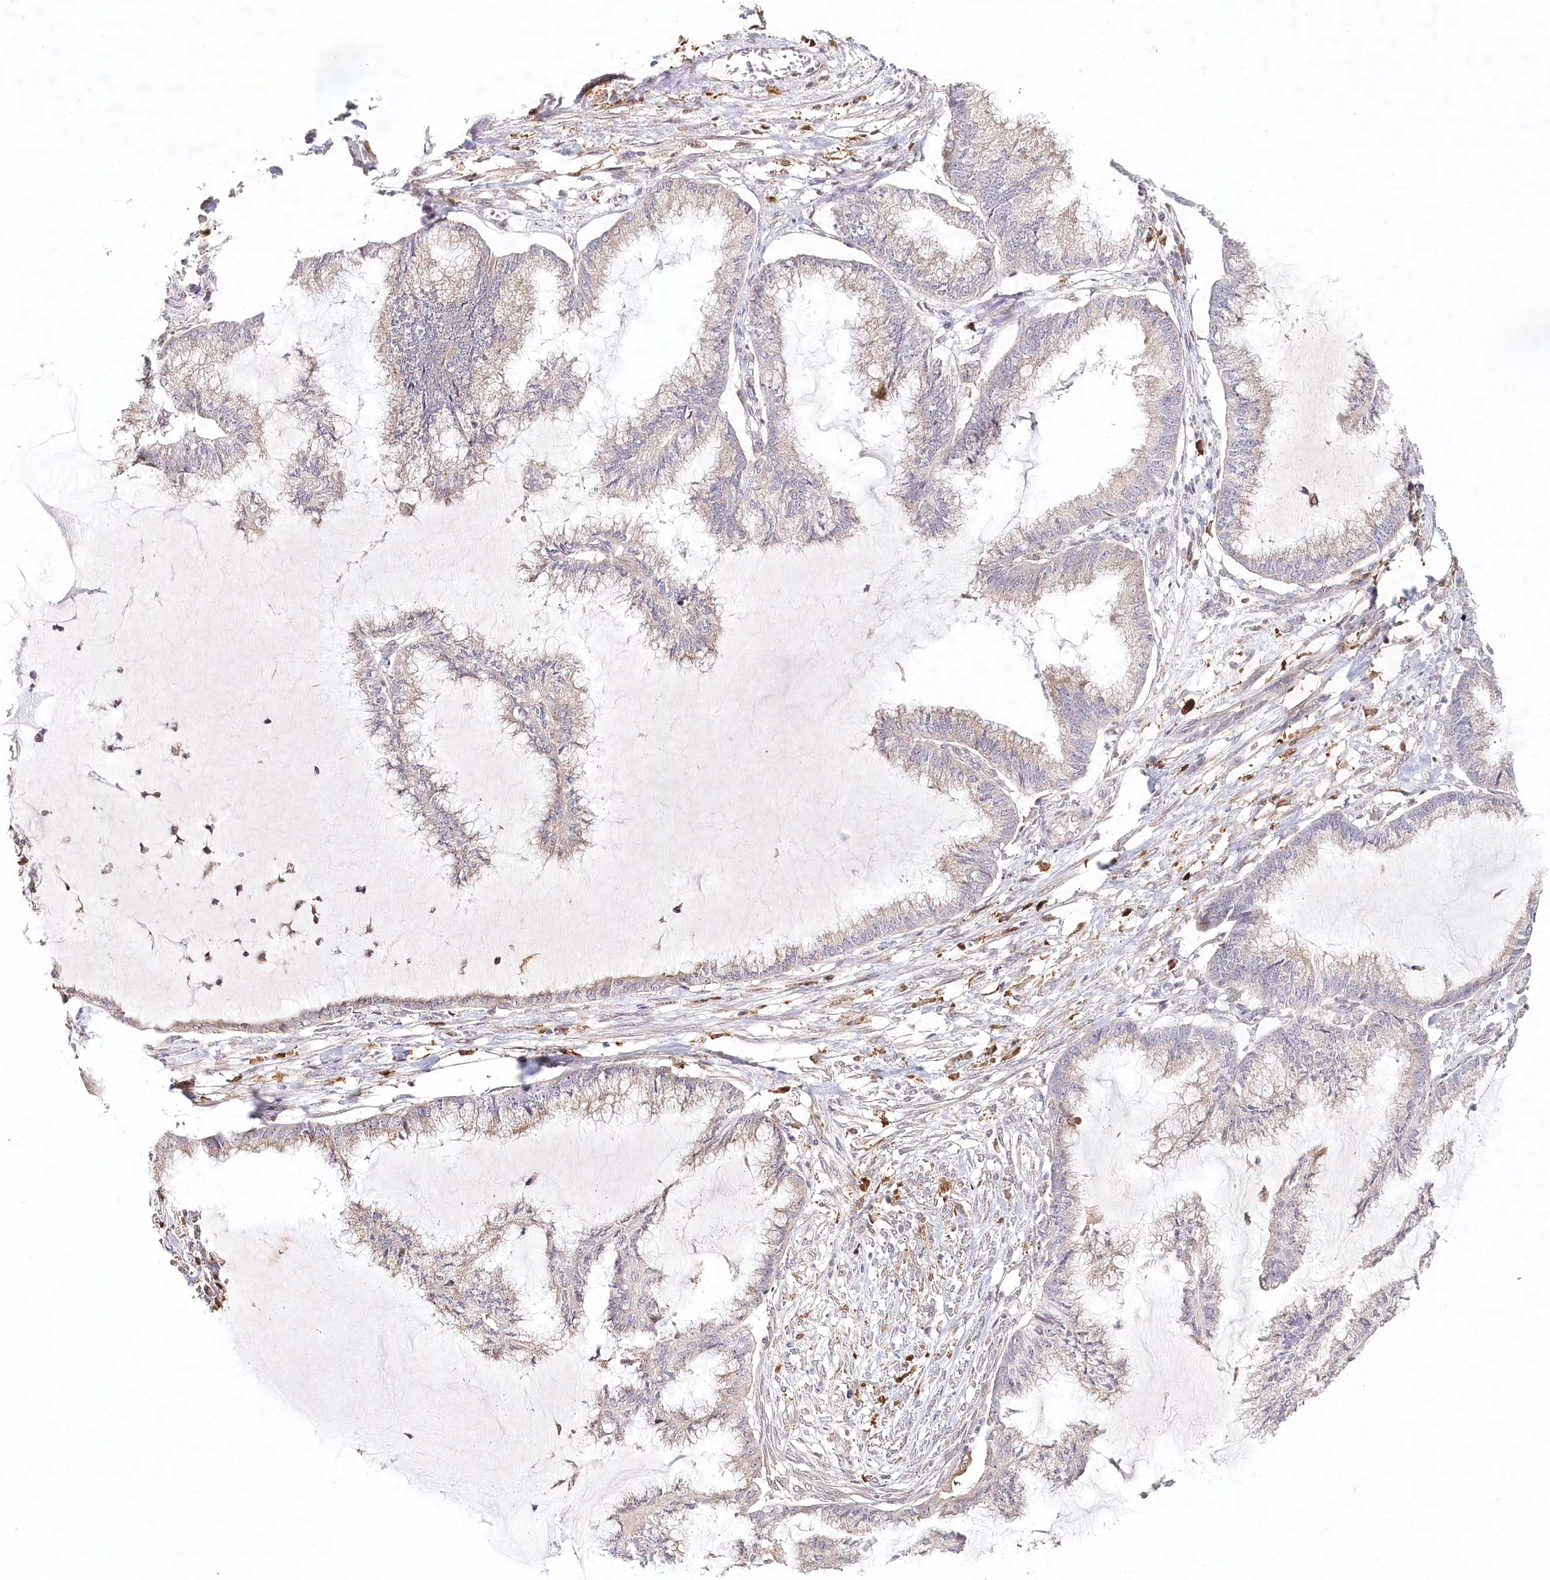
{"staining": {"intensity": "weak", "quantity": "<25%", "location": "cytoplasmic/membranous"}, "tissue": "endometrial cancer", "cell_type": "Tumor cells", "image_type": "cancer", "snomed": [{"axis": "morphology", "description": "Adenocarcinoma, NOS"}, {"axis": "topography", "description": "Endometrium"}], "caption": "Endometrial adenocarcinoma stained for a protein using IHC exhibits no staining tumor cells.", "gene": "WDR36", "patient": {"sex": "female", "age": 86}}